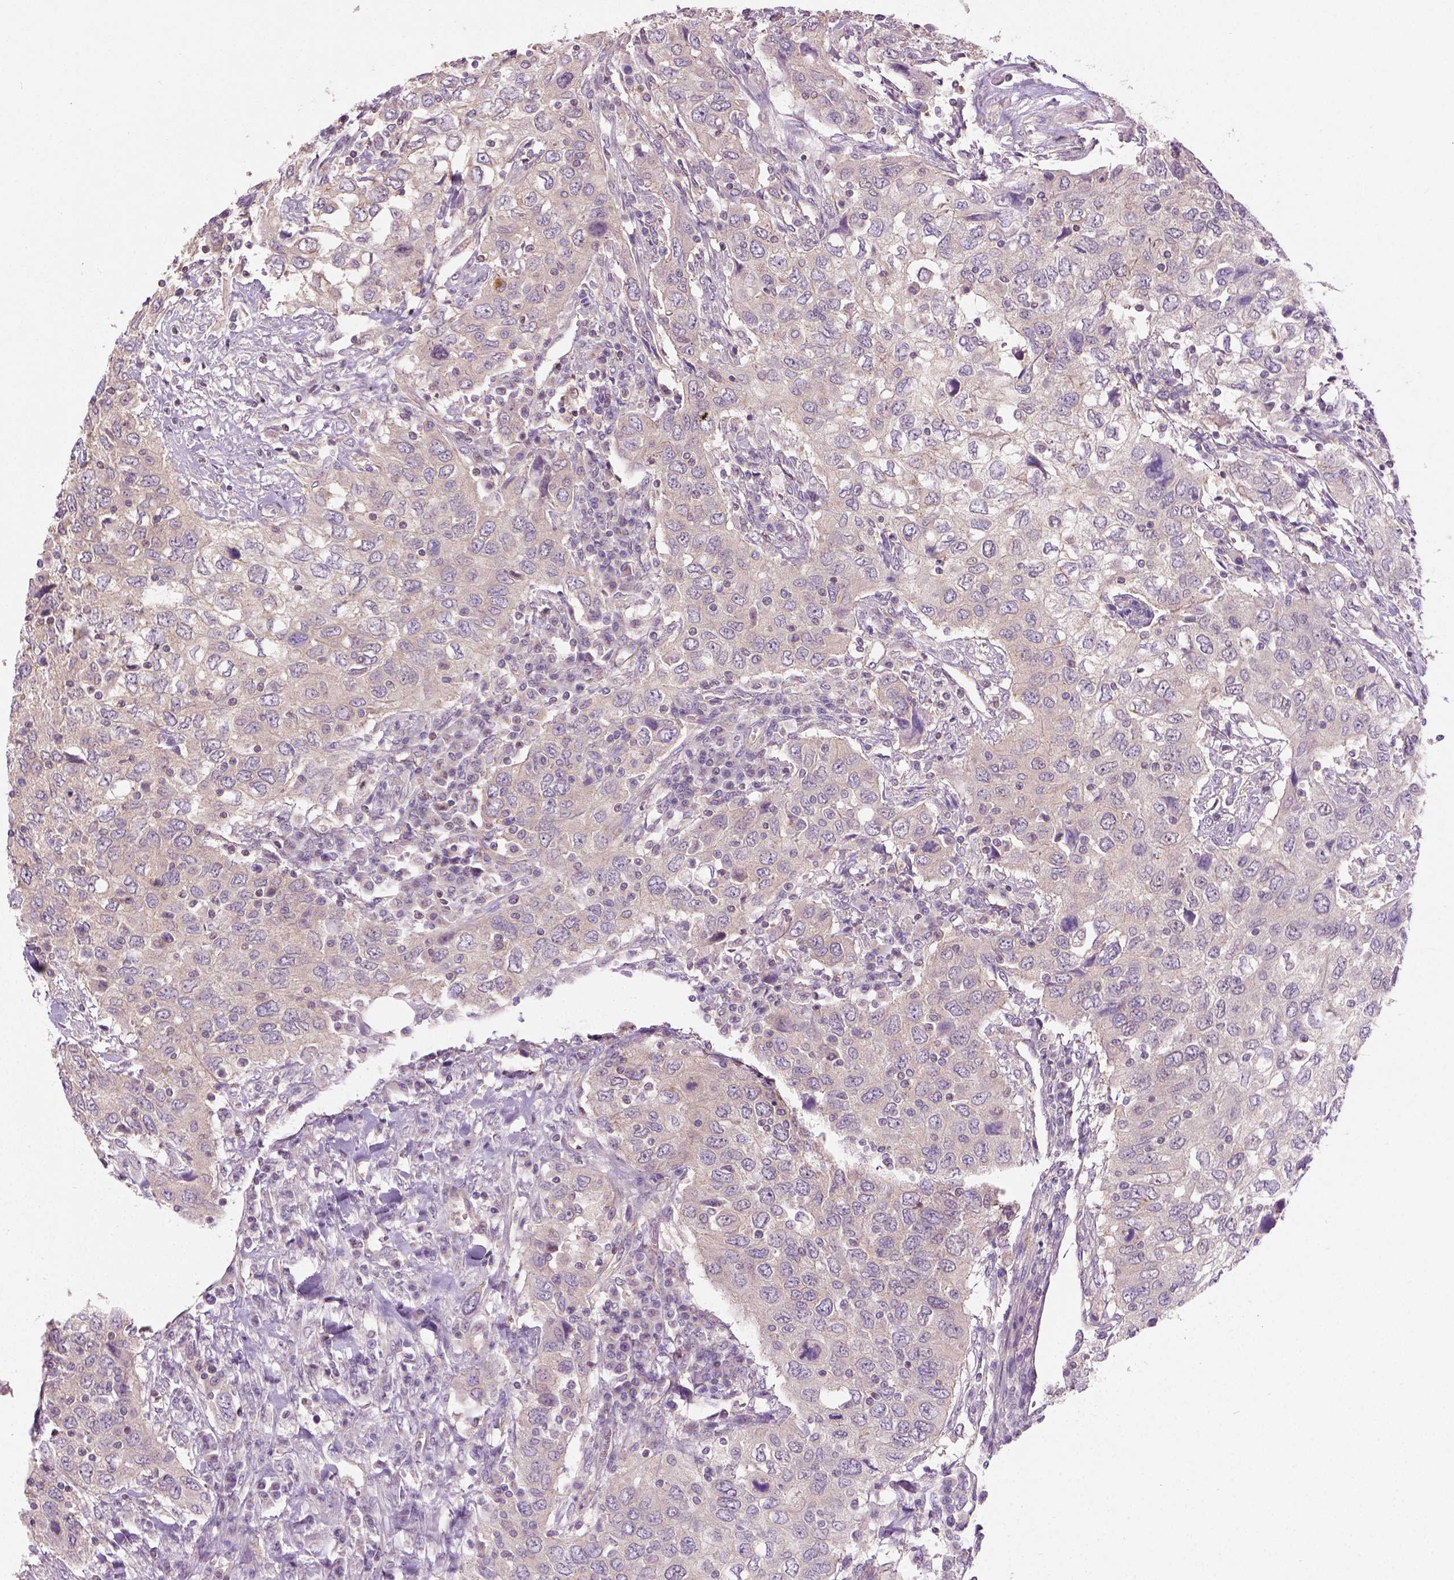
{"staining": {"intensity": "weak", "quantity": ">75%", "location": "cytoplasmic/membranous"}, "tissue": "urothelial cancer", "cell_type": "Tumor cells", "image_type": "cancer", "snomed": [{"axis": "morphology", "description": "Urothelial carcinoma, High grade"}, {"axis": "topography", "description": "Urinary bladder"}], "caption": "A brown stain shows weak cytoplasmic/membranous staining of a protein in urothelial cancer tumor cells.", "gene": "CRACR2A", "patient": {"sex": "male", "age": 76}}